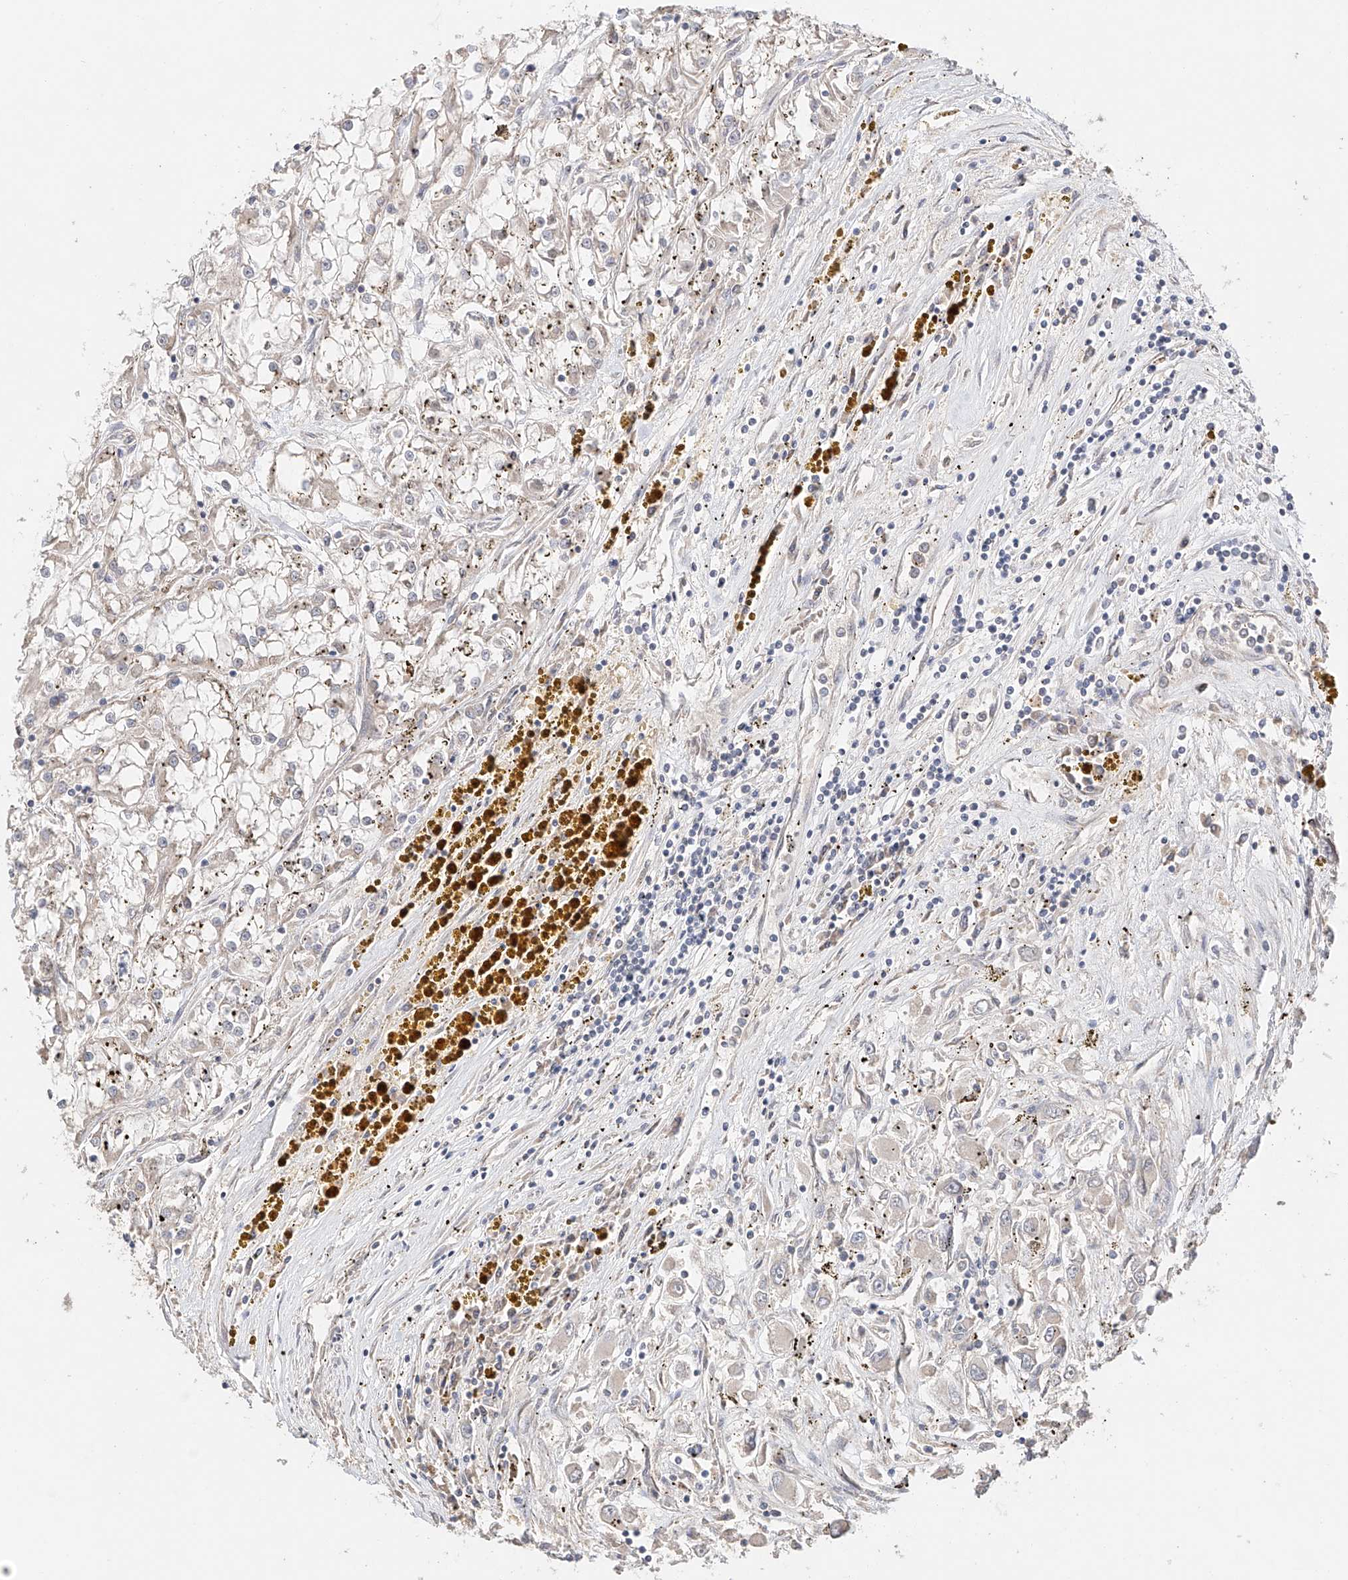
{"staining": {"intensity": "negative", "quantity": "none", "location": "none"}, "tissue": "renal cancer", "cell_type": "Tumor cells", "image_type": "cancer", "snomed": [{"axis": "morphology", "description": "Adenocarcinoma, NOS"}, {"axis": "topography", "description": "Kidney"}], "caption": "A micrograph of adenocarcinoma (renal) stained for a protein displays no brown staining in tumor cells.", "gene": "ZFHX2", "patient": {"sex": "female", "age": 52}}